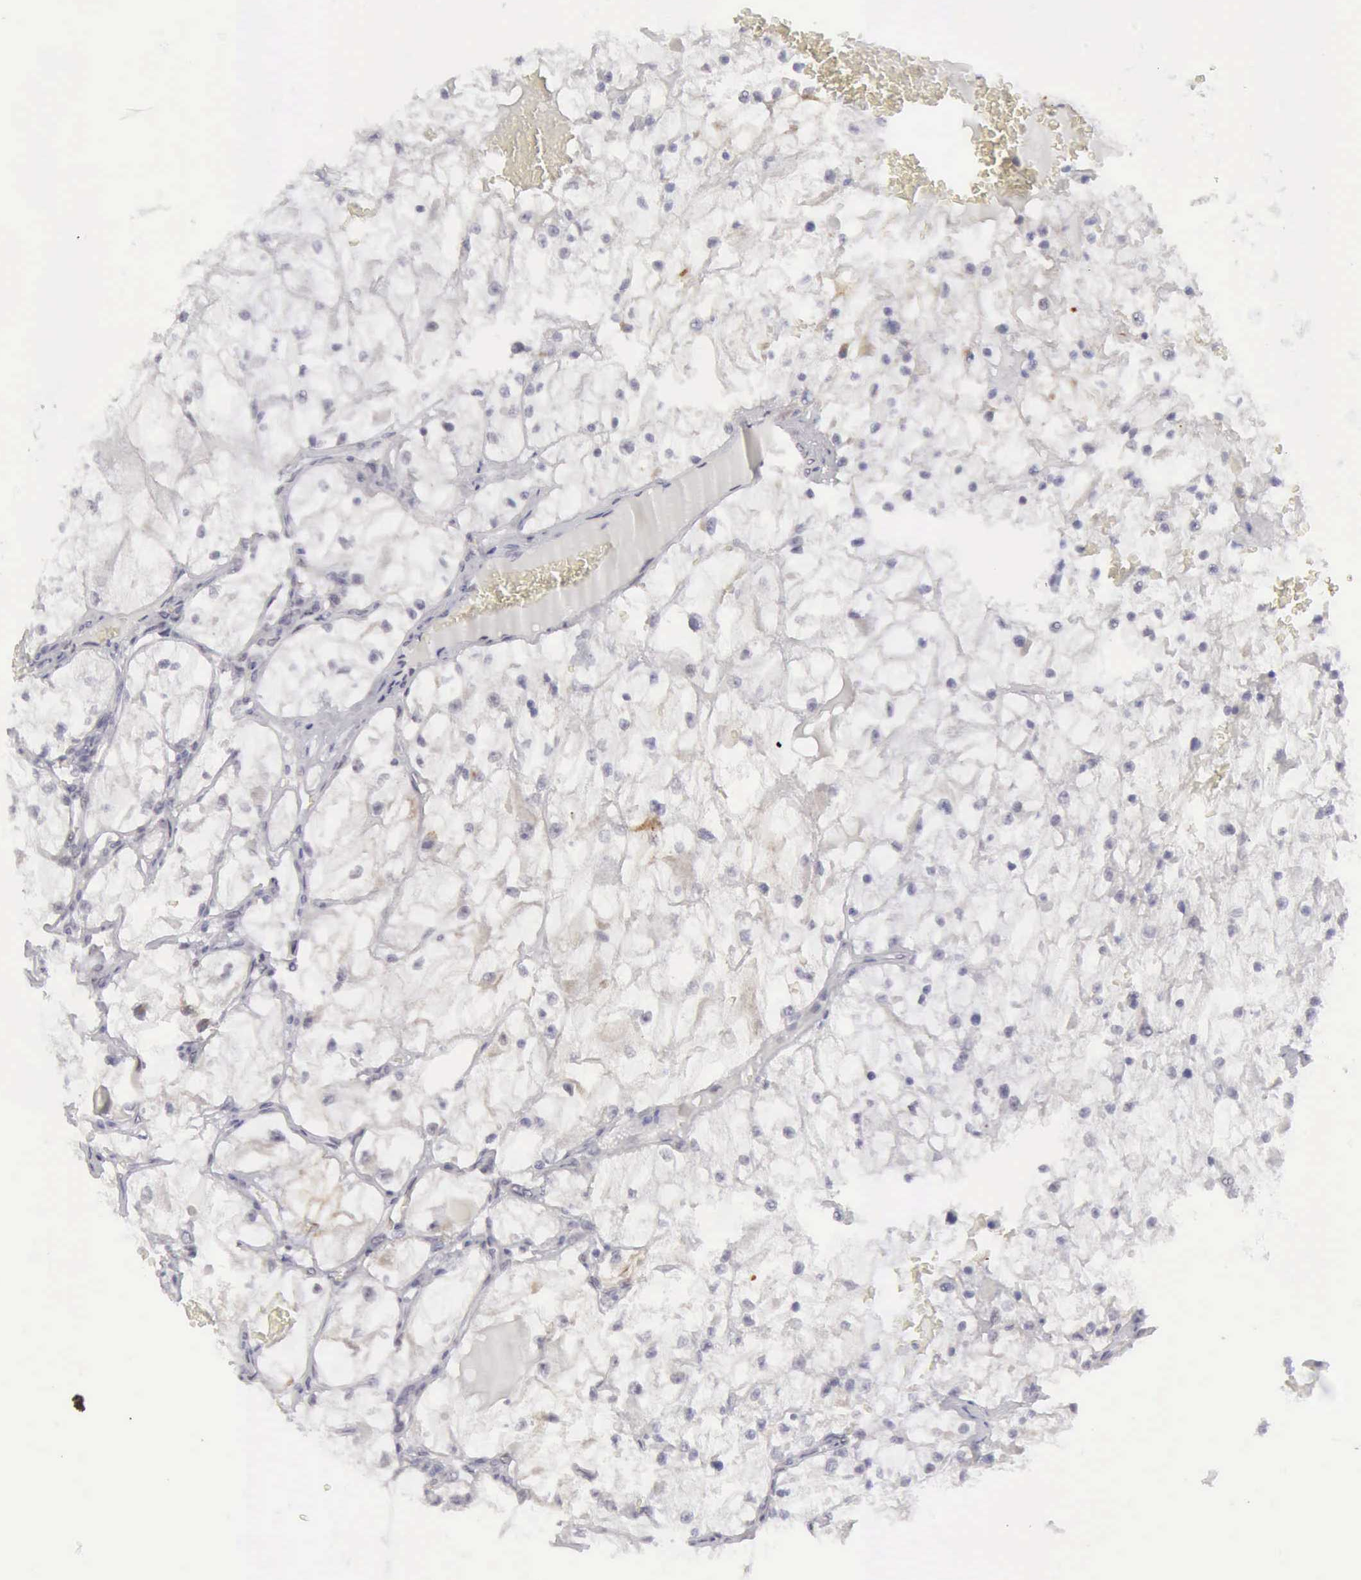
{"staining": {"intensity": "negative", "quantity": "none", "location": "none"}, "tissue": "renal cancer", "cell_type": "Tumor cells", "image_type": "cancer", "snomed": [{"axis": "morphology", "description": "Adenocarcinoma, NOS"}, {"axis": "topography", "description": "Kidney"}], "caption": "IHC photomicrograph of neoplastic tissue: human renal adenocarcinoma stained with DAB reveals no significant protein positivity in tumor cells.", "gene": "TFRC", "patient": {"sex": "male", "age": 61}}